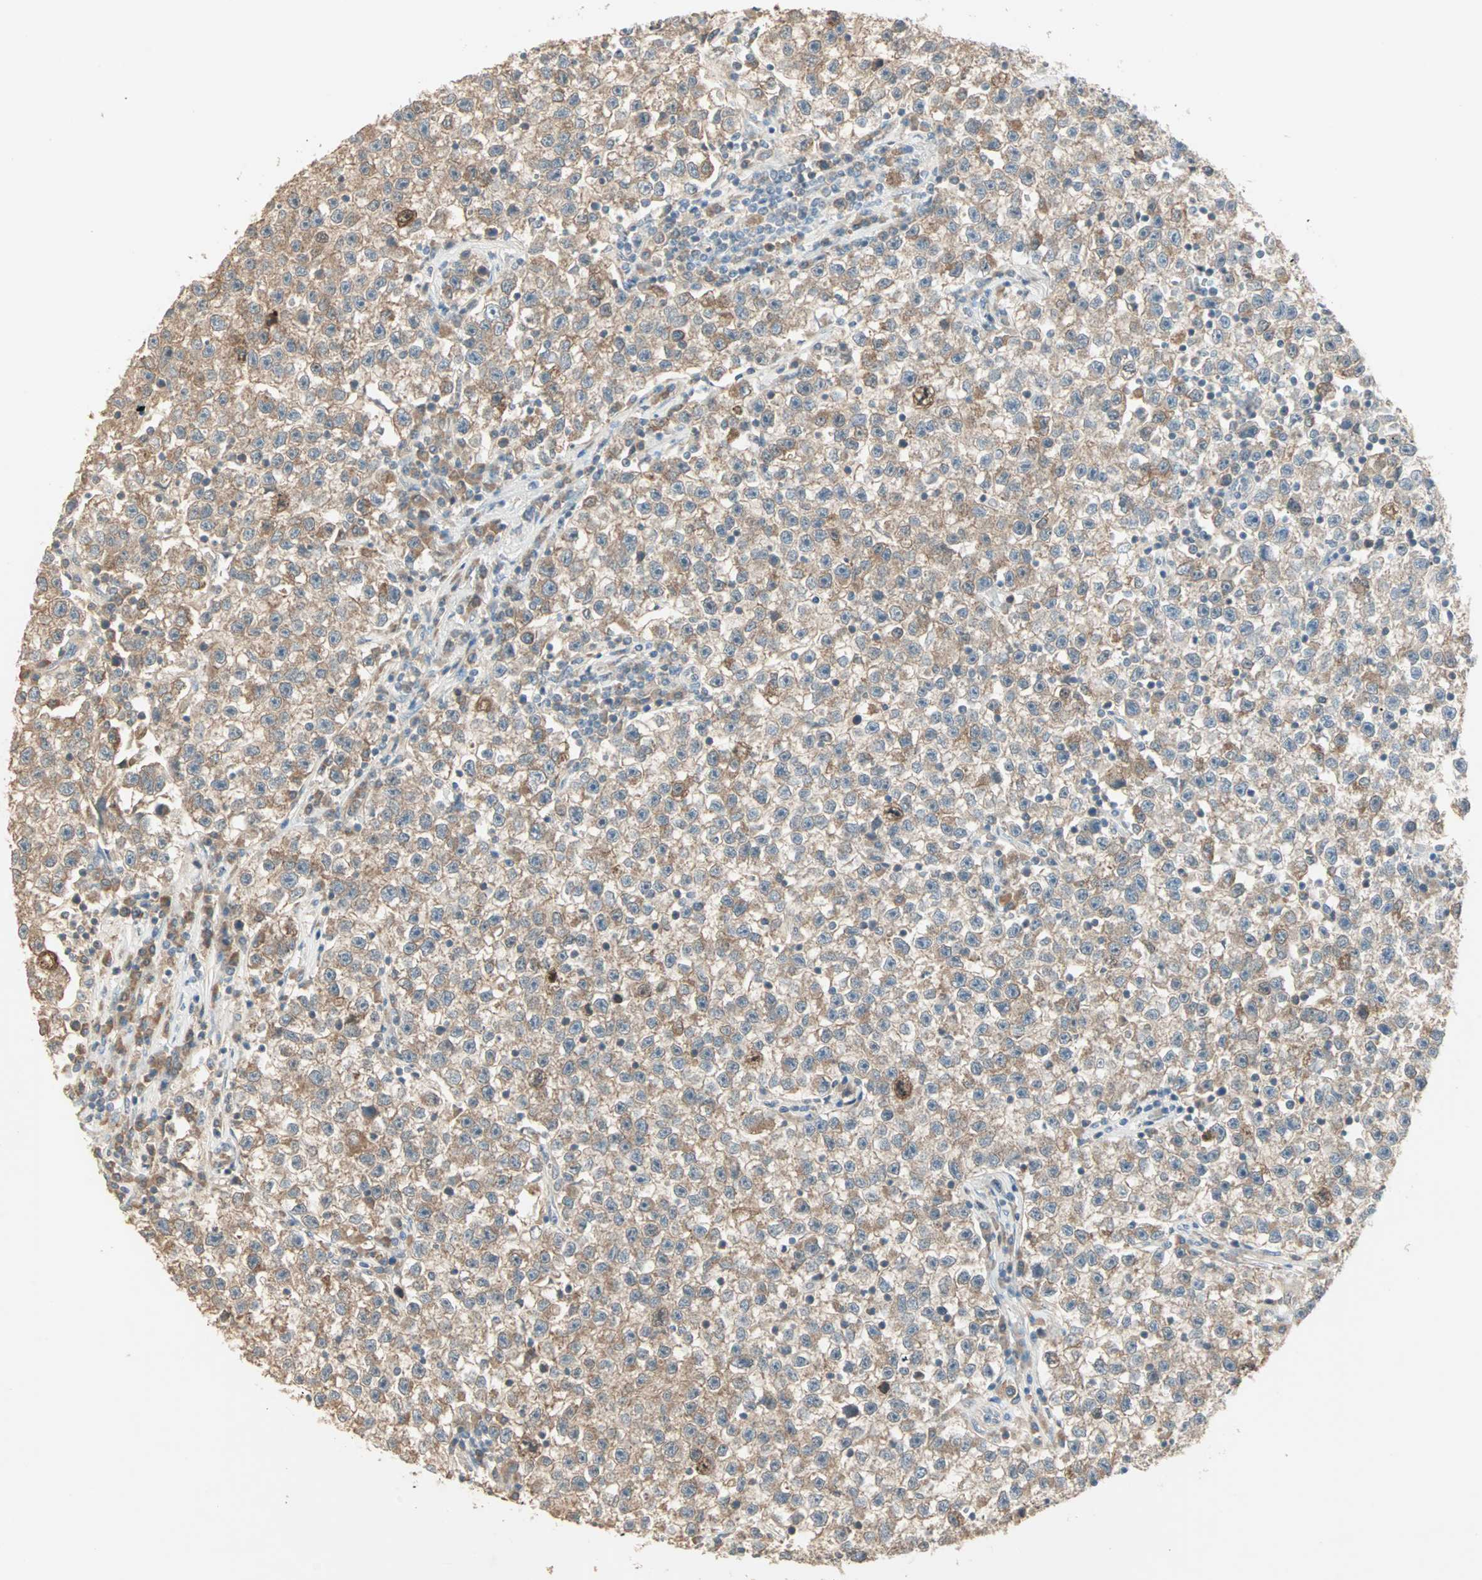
{"staining": {"intensity": "moderate", "quantity": ">75%", "location": "cytoplasmic/membranous"}, "tissue": "testis cancer", "cell_type": "Tumor cells", "image_type": "cancer", "snomed": [{"axis": "morphology", "description": "Seminoma, NOS"}, {"axis": "topography", "description": "Testis"}], "caption": "Testis cancer (seminoma) stained with DAB (3,3'-diaminobenzidine) IHC reveals medium levels of moderate cytoplasmic/membranous staining in approximately >75% of tumor cells.", "gene": "TTF2", "patient": {"sex": "male", "age": 22}}